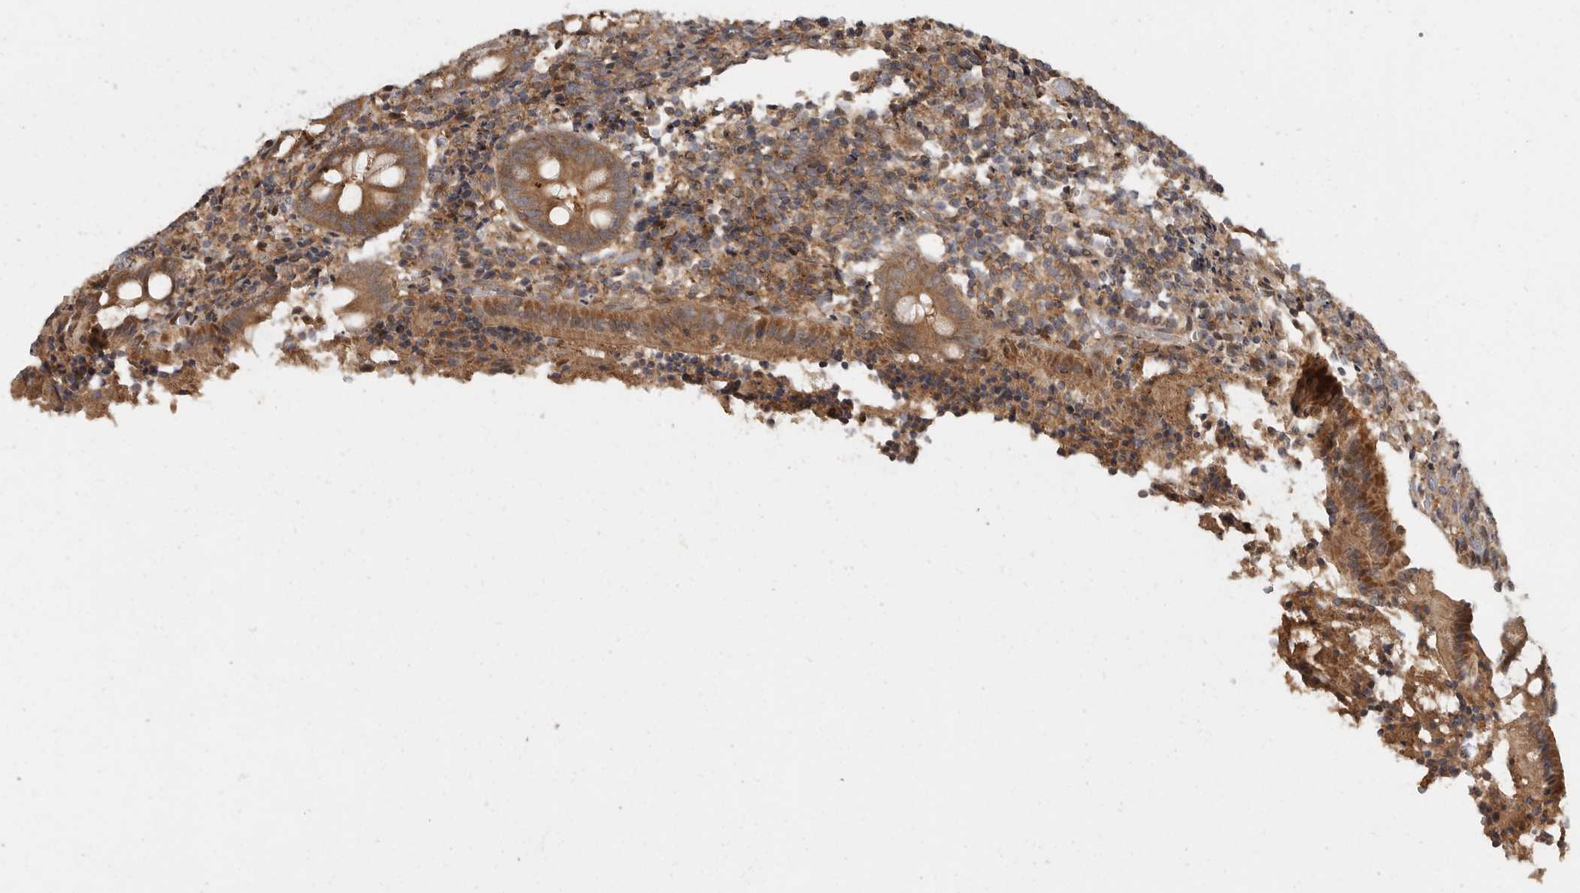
{"staining": {"intensity": "moderate", "quantity": ">75%", "location": "cytoplasmic/membranous"}, "tissue": "appendix", "cell_type": "Glandular cells", "image_type": "normal", "snomed": [{"axis": "morphology", "description": "Normal tissue, NOS"}, {"axis": "topography", "description": "Appendix"}], "caption": "Human appendix stained for a protein (brown) exhibits moderate cytoplasmic/membranous positive positivity in approximately >75% of glandular cells.", "gene": "SWT1", "patient": {"sex": "female", "age": 17}}